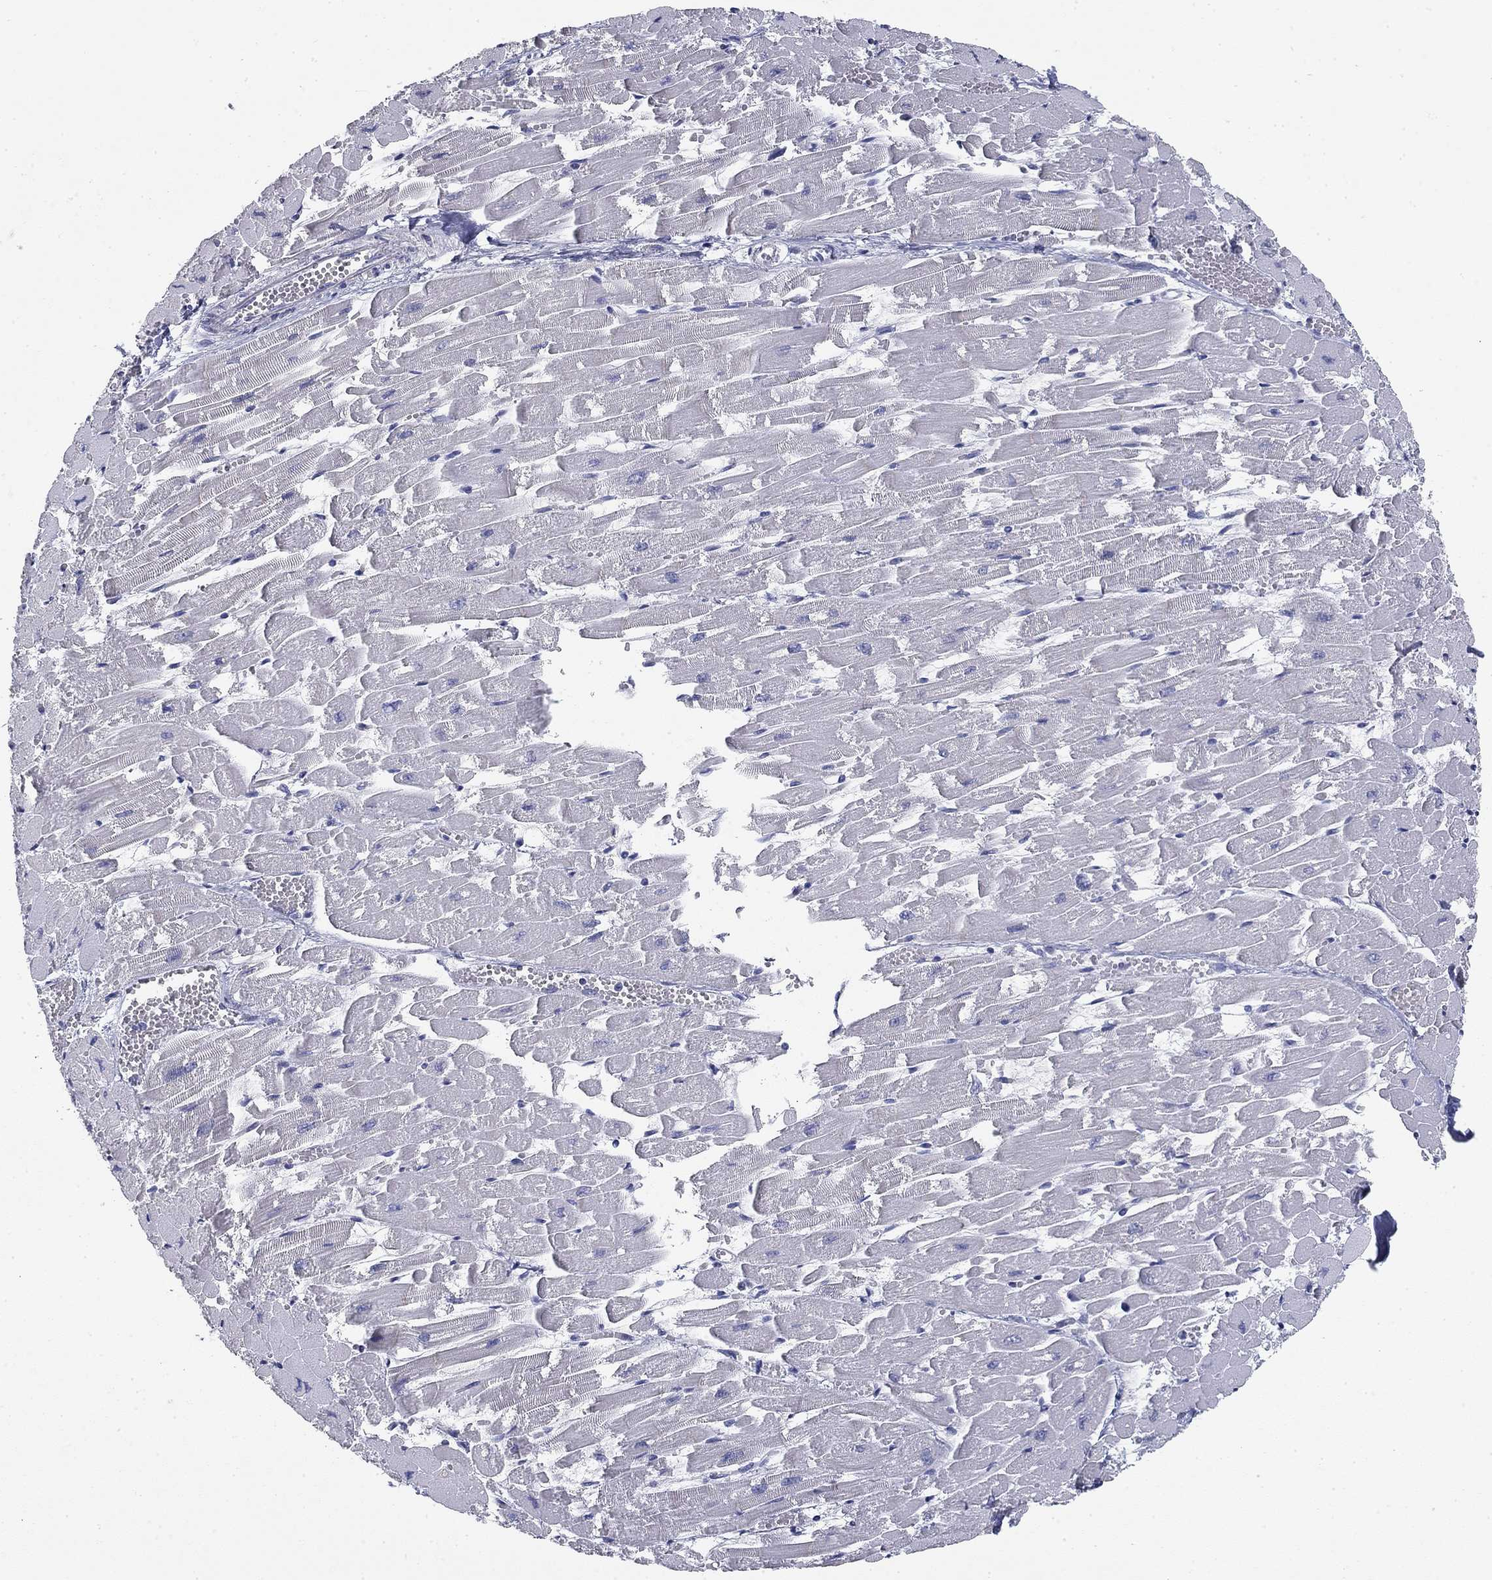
{"staining": {"intensity": "negative", "quantity": "none", "location": "none"}, "tissue": "heart muscle", "cell_type": "Cardiomyocytes", "image_type": "normal", "snomed": [{"axis": "morphology", "description": "Normal tissue, NOS"}, {"axis": "topography", "description": "Heart"}], "caption": "This is a micrograph of immunohistochemistry (IHC) staining of benign heart muscle, which shows no staining in cardiomyocytes.", "gene": "CD79B", "patient": {"sex": "female", "age": 52}}